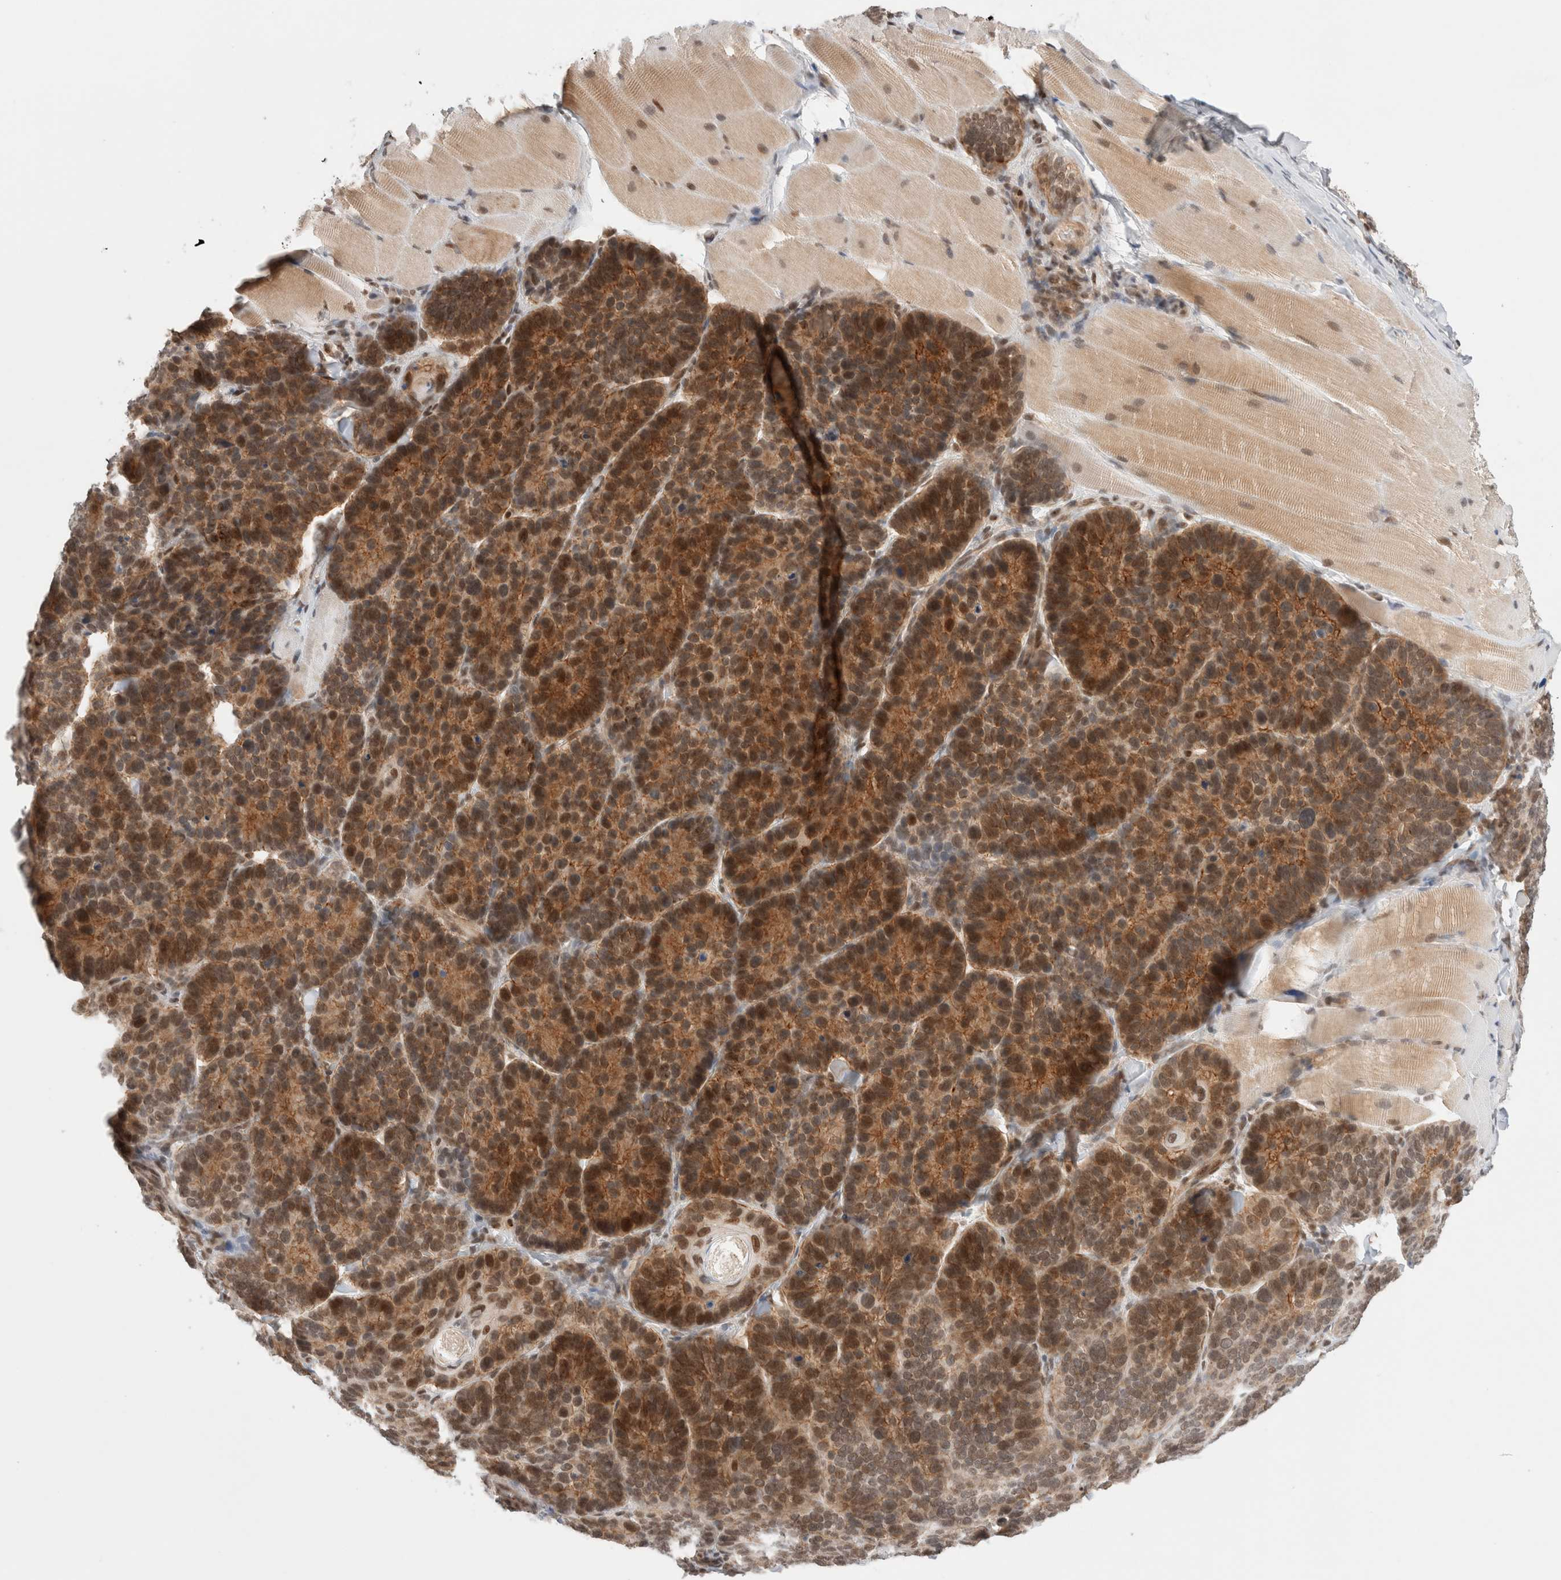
{"staining": {"intensity": "moderate", "quantity": ">75%", "location": "cytoplasmic/membranous,nuclear"}, "tissue": "skin cancer", "cell_type": "Tumor cells", "image_type": "cancer", "snomed": [{"axis": "morphology", "description": "Basal cell carcinoma"}, {"axis": "topography", "description": "Skin"}], "caption": "DAB (3,3'-diaminobenzidine) immunohistochemical staining of human skin cancer shows moderate cytoplasmic/membranous and nuclear protein staining in approximately >75% of tumor cells. (brown staining indicates protein expression, while blue staining denotes nuclei).", "gene": "GATAD2A", "patient": {"sex": "male", "age": 62}}